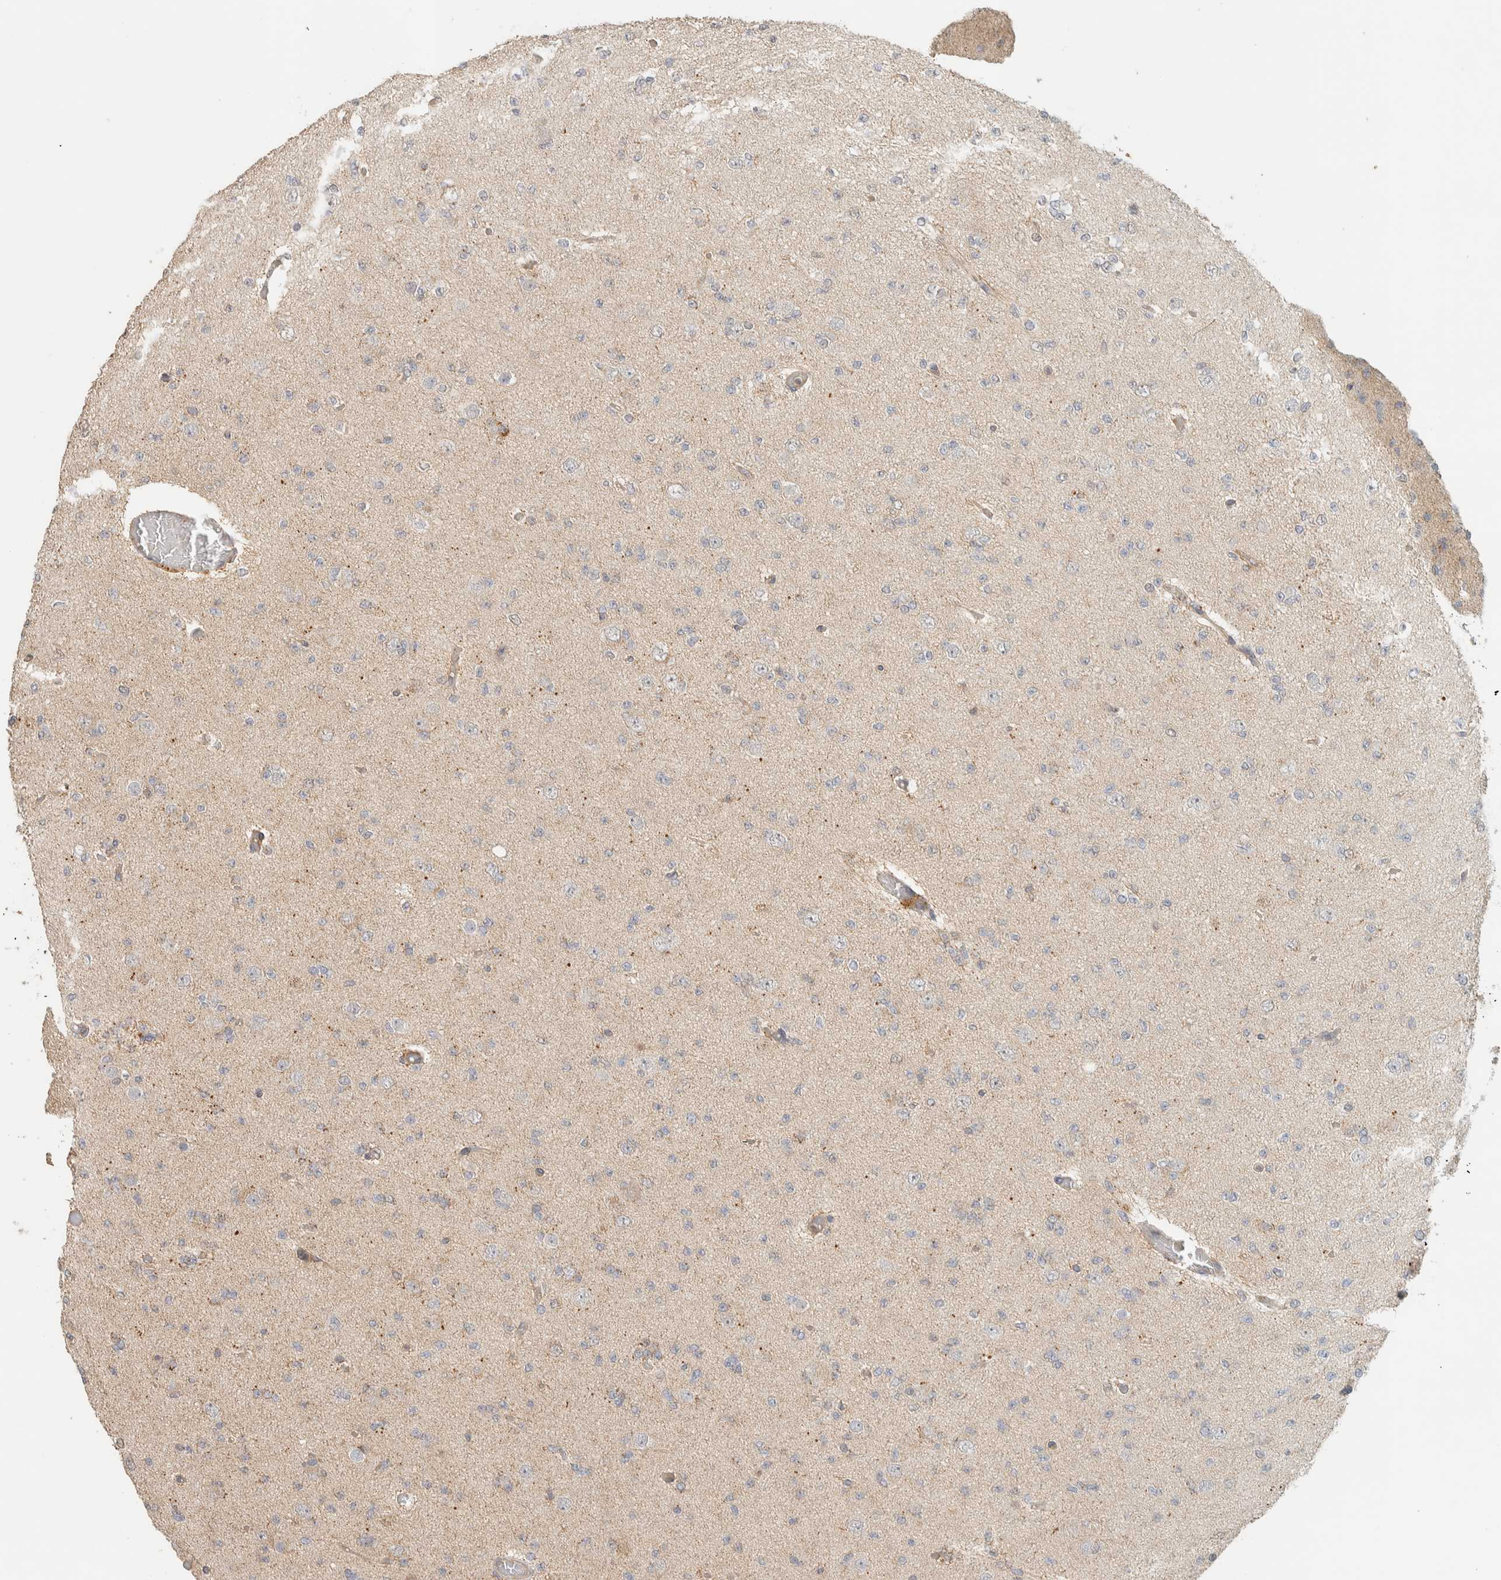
{"staining": {"intensity": "weak", "quantity": "25%-75%", "location": "cytoplasmic/membranous"}, "tissue": "glioma", "cell_type": "Tumor cells", "image_type": "cancer", "snomed": [{"axis": "morphology", "description": "Glioma, malignant, Low grade"}, {"axis": "topography", "description": "Brain"}], "caption": "Glioma stained for a protein (brown) shows weak cytoplasmic/membranous positive expression in approximately 25%-75% of tumor cells.", "gene": "PDE7B", "patient": {"sex": "female", "age": 22}}